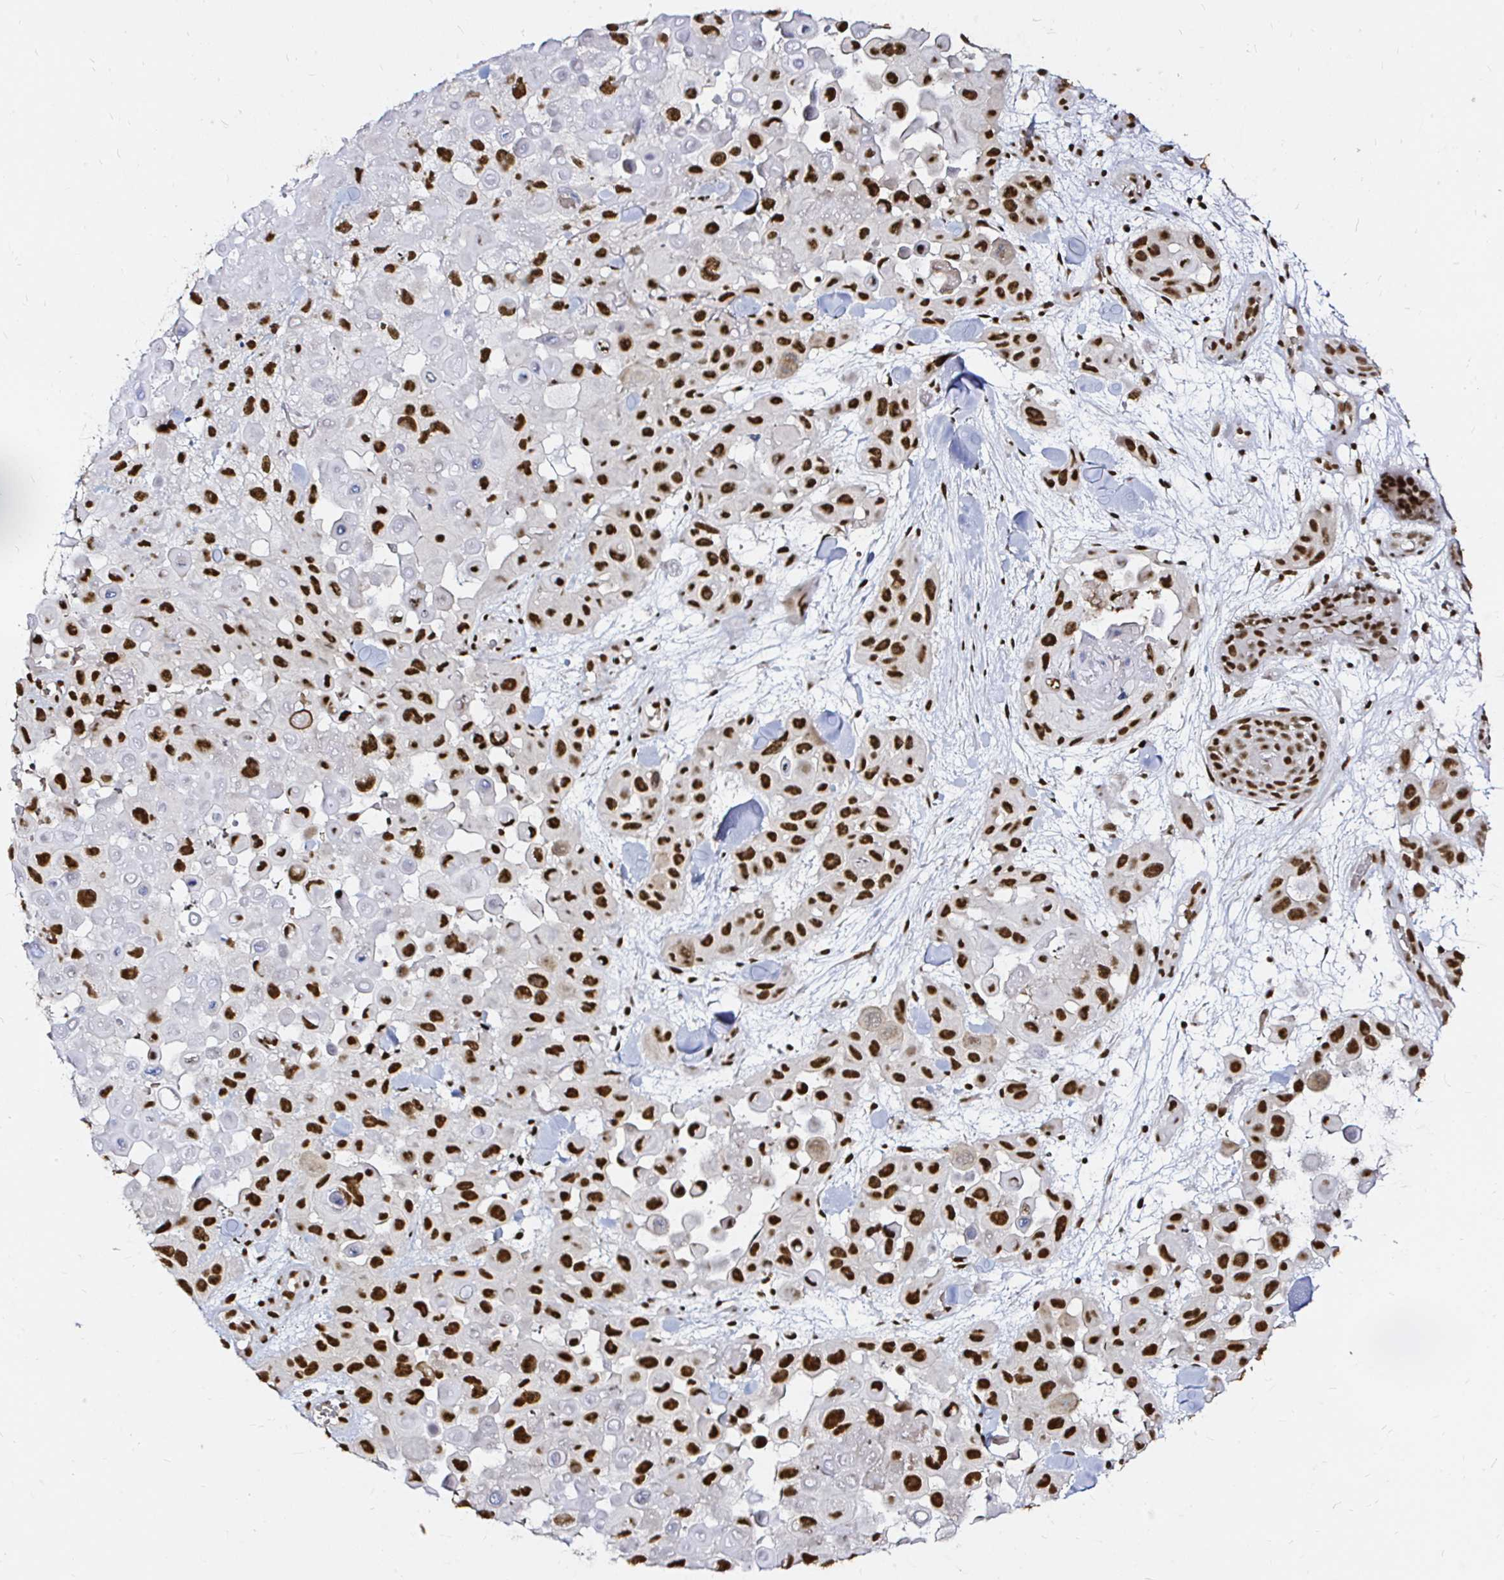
{"staining": {"intensity": "strong", "quantity": ">75%", "location": "nuclear"}, "tissue": "skin cancer", "cell_type": "Tumor cells", "image_type": "cancer", "snomed": [{"axis": "morphology", "description": "Squamous cell carcinoma, NOS"}, {"axis": "topography", "description": "Skin"}], "caption": "The immunohistochemical stain labels strong nuclear expression in tumor cells of skin squamous cell carcinoma tissue. (DAB IHC, brown staining for protein, blue staining for nuclei).", "gene": "SNRPC", "patient": {"sex": "male", "age": 81}}